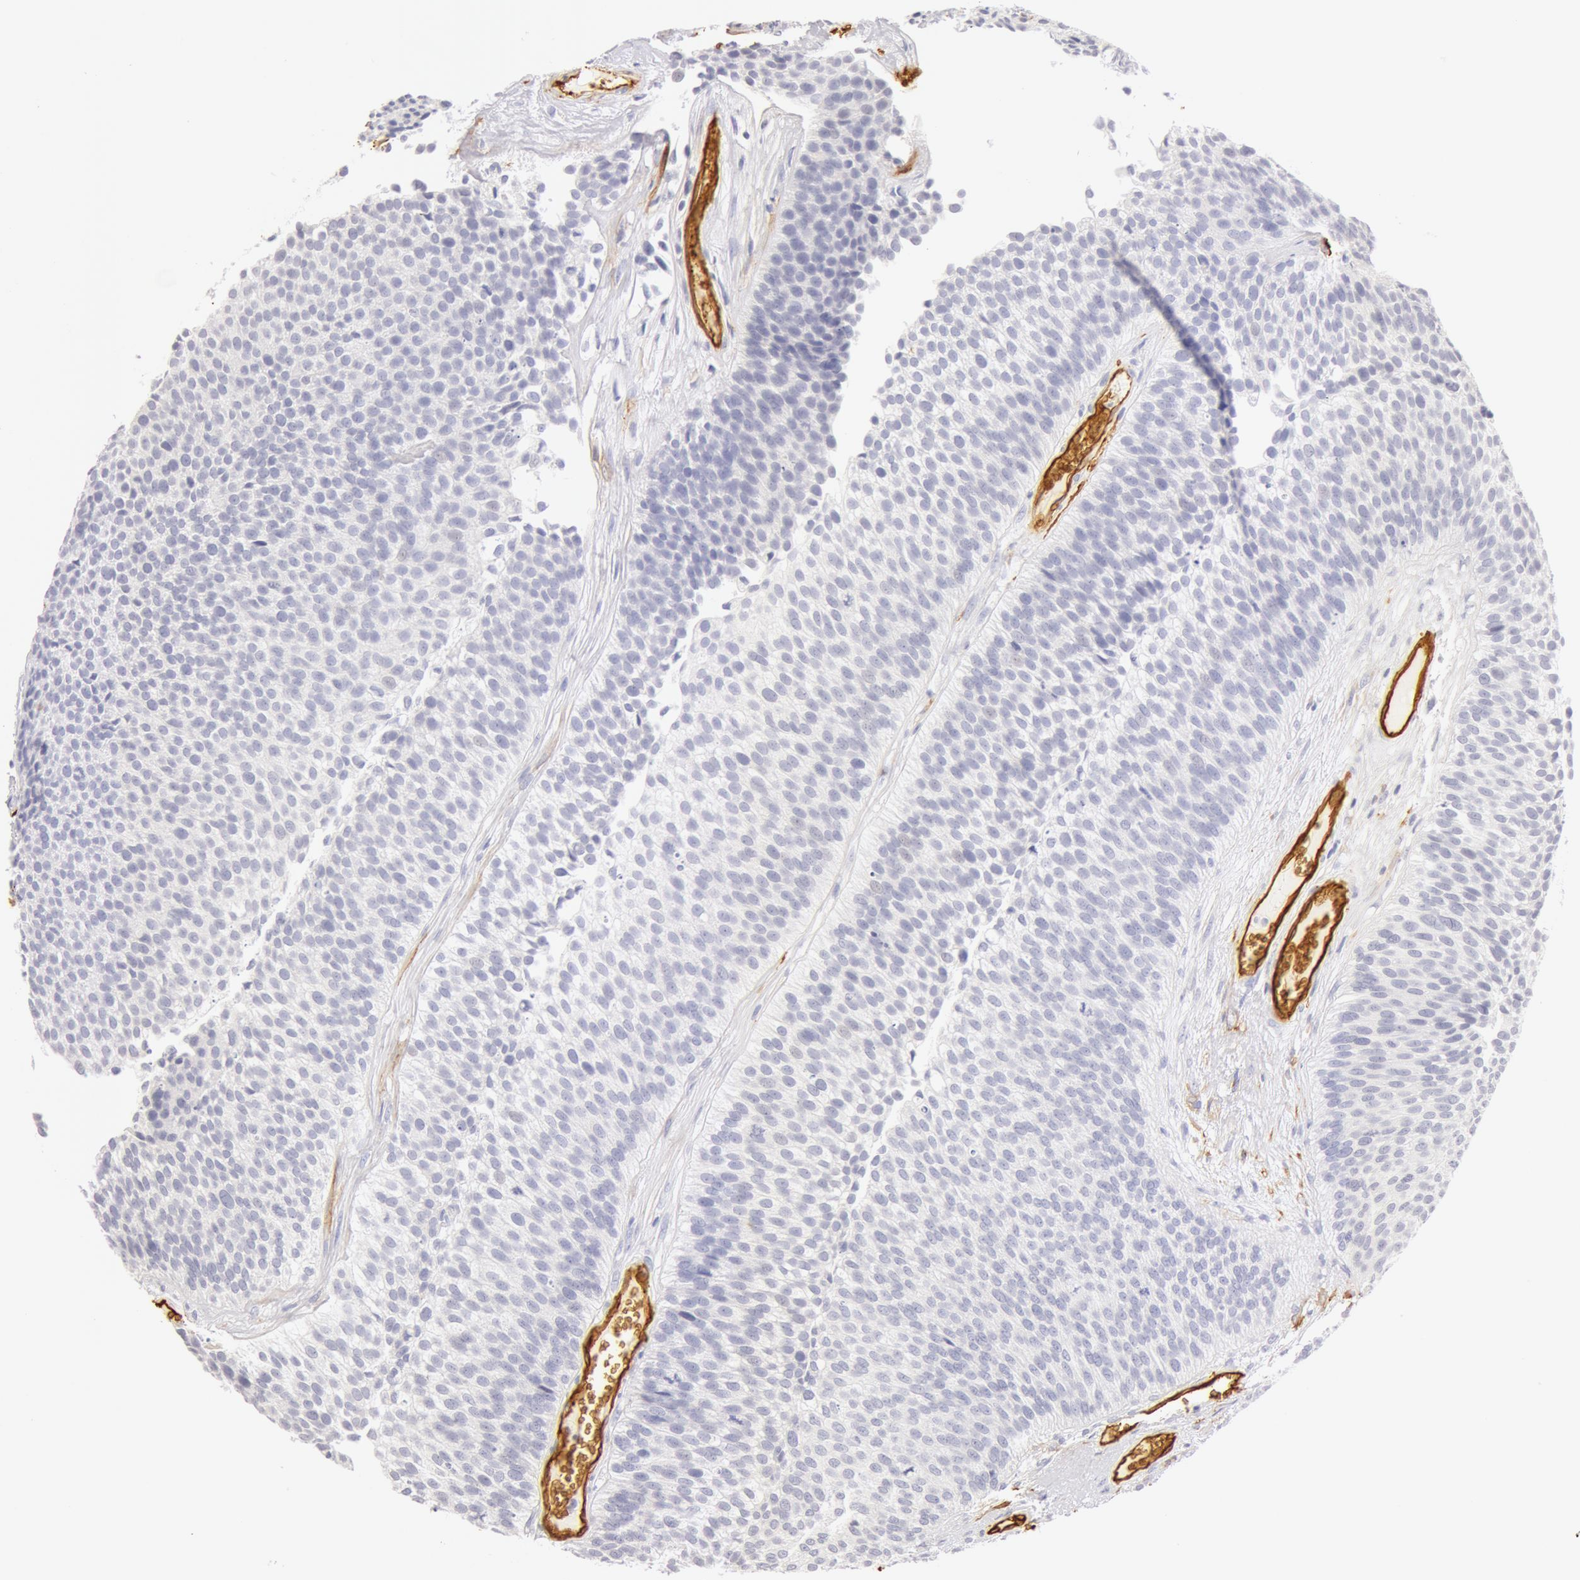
{"staining": {"intensity": "negative", "quantity": "none", "location": "none"}, "tissue": "urothelial cancer", "cell_type": "Tumor cells", "image_type": "cancer", "snomed": [{"axis": "morphology", "description": "Urothelial carcinoma, Low grade"}, {"axis": "topography", "description": "Urinary bladder"}], "caption": "A micrograph of human urothelial cancer is negative for staining in tumor cells.", "gene": "AQP1", "patient": {"sex": "male", "age": 84}}